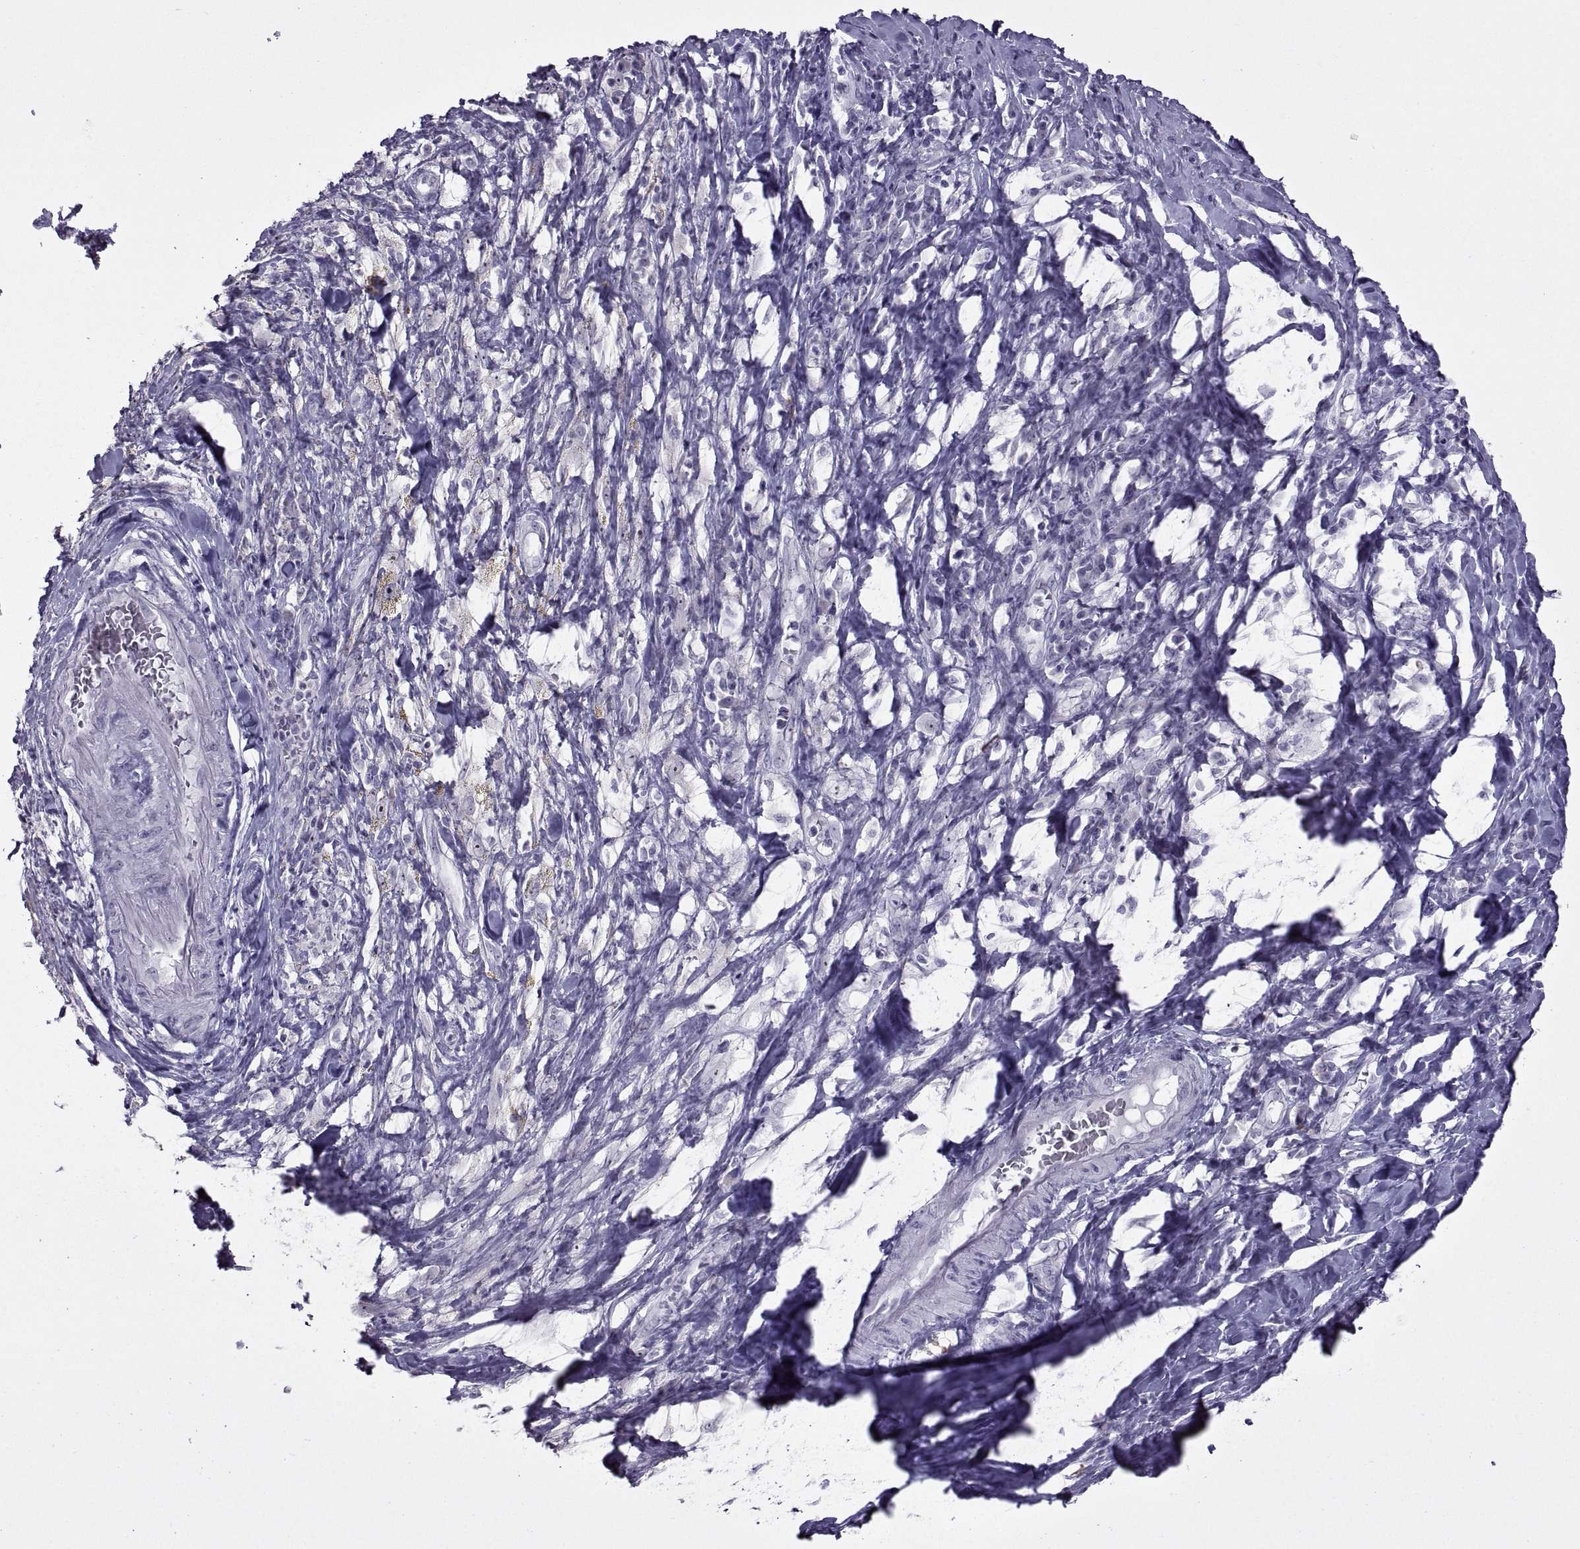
{"staining": {"intensity": "negative", "quantity": "none", "location": "none"}, "tissue": "melanoma", "cell_type": "Tumor cells", "image_type": "cancer", "snomed": [{"axis": "morphology", "description": "Malignant melanoma, NOS"}, {"axis": "topography", "description": "Skin"}], "caption": "This is an immunohistochemistry histopathology image of malignant melanoma. There is no positivity in tumor cells.", "gene": "ASIC2", "patient": {"sex": "female", "age": 91}}